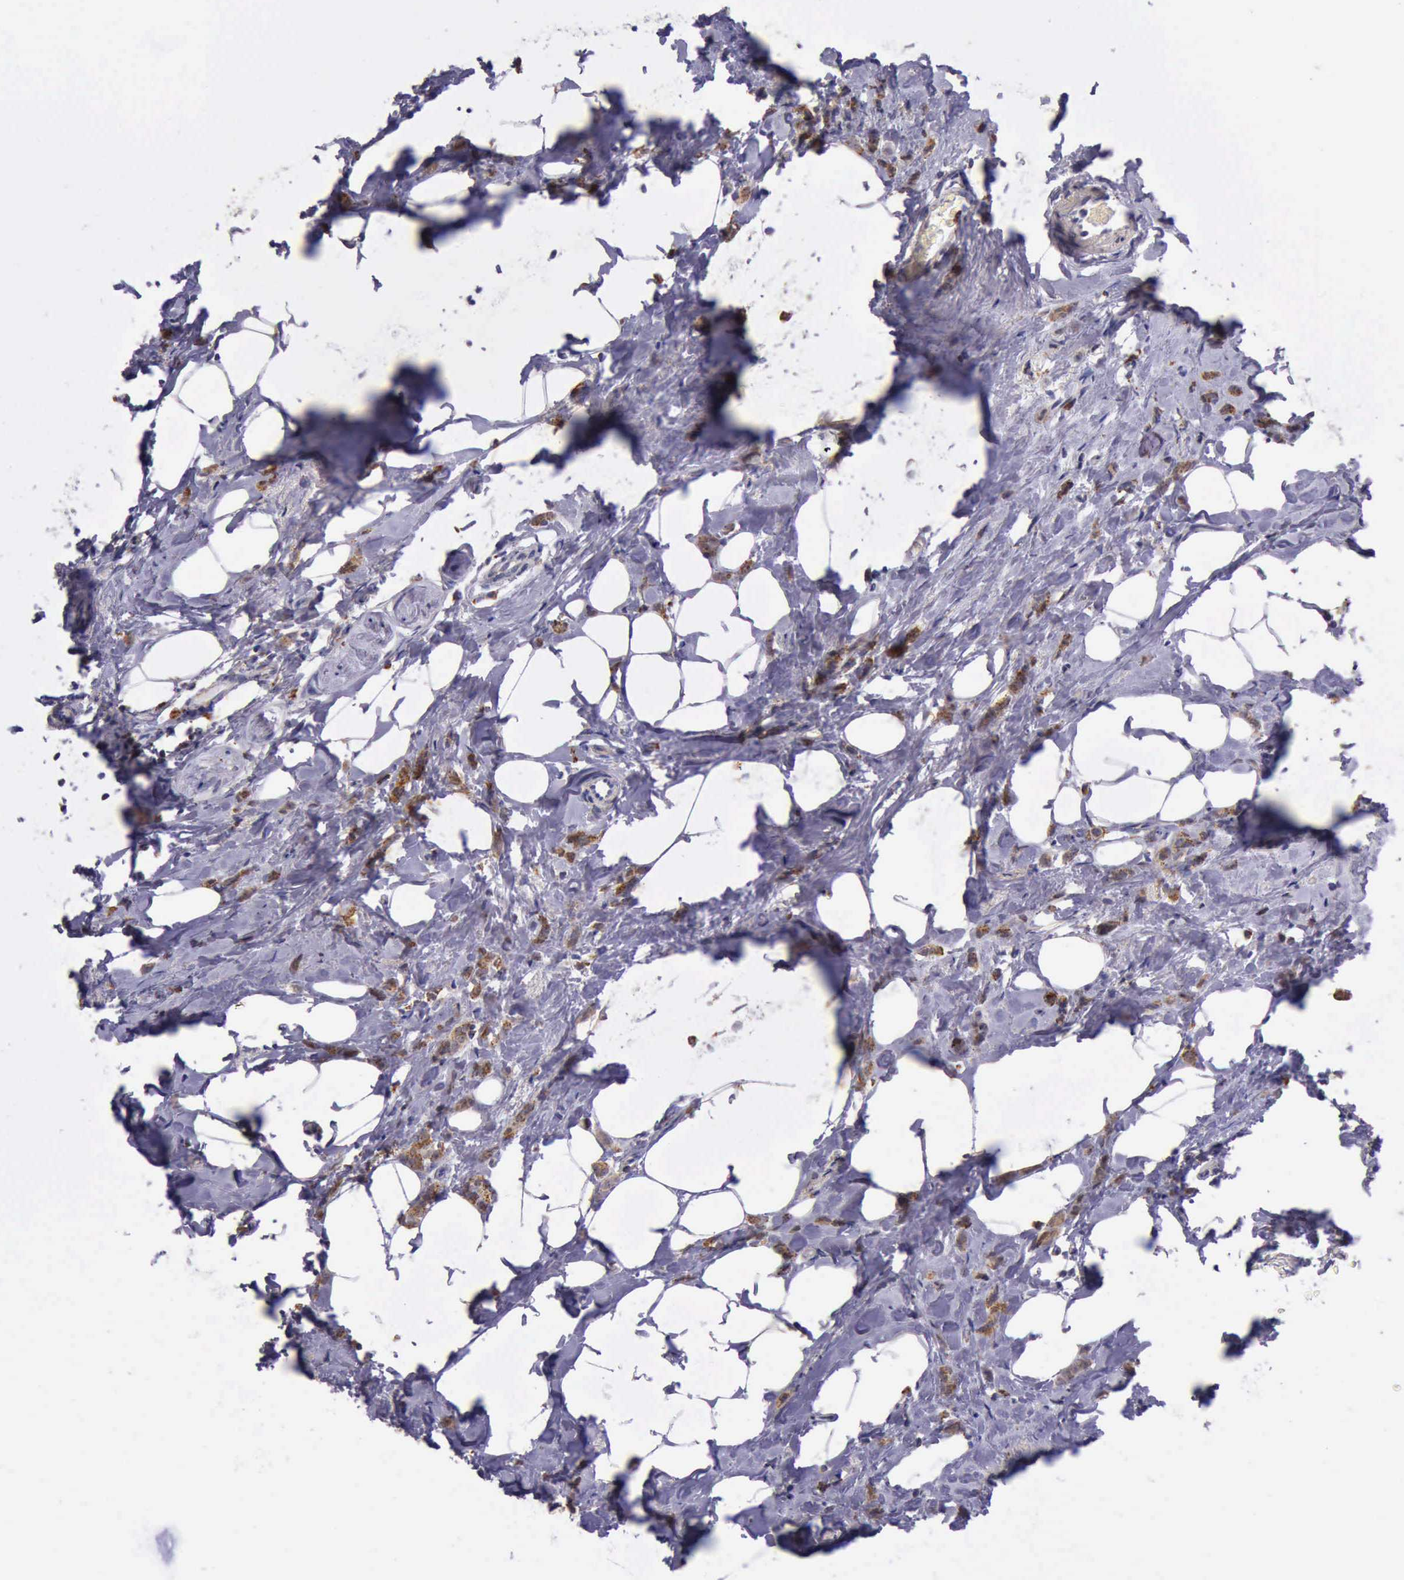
{"staining": {"intensity": "strong", "quantity": ">75%", "location": "cytoplasmic/membranous"}, "tissue": "breast cancer", "cell_type": "Tumor cells", "image_type": "cancer", "snomed": [{"axis": "morphology", "description": "Lobular carcinoma"}, {"axis": "topography", "description": "Breast"}], "caption": "Immunohistochemical staining of human breast lobular carcinoma exhibits strong cytoplasmic/membranous protein positivity in approximately >75% of tumor cells.", "gene": "TXN2", "patient": {"sex": "female", "age": 60}}